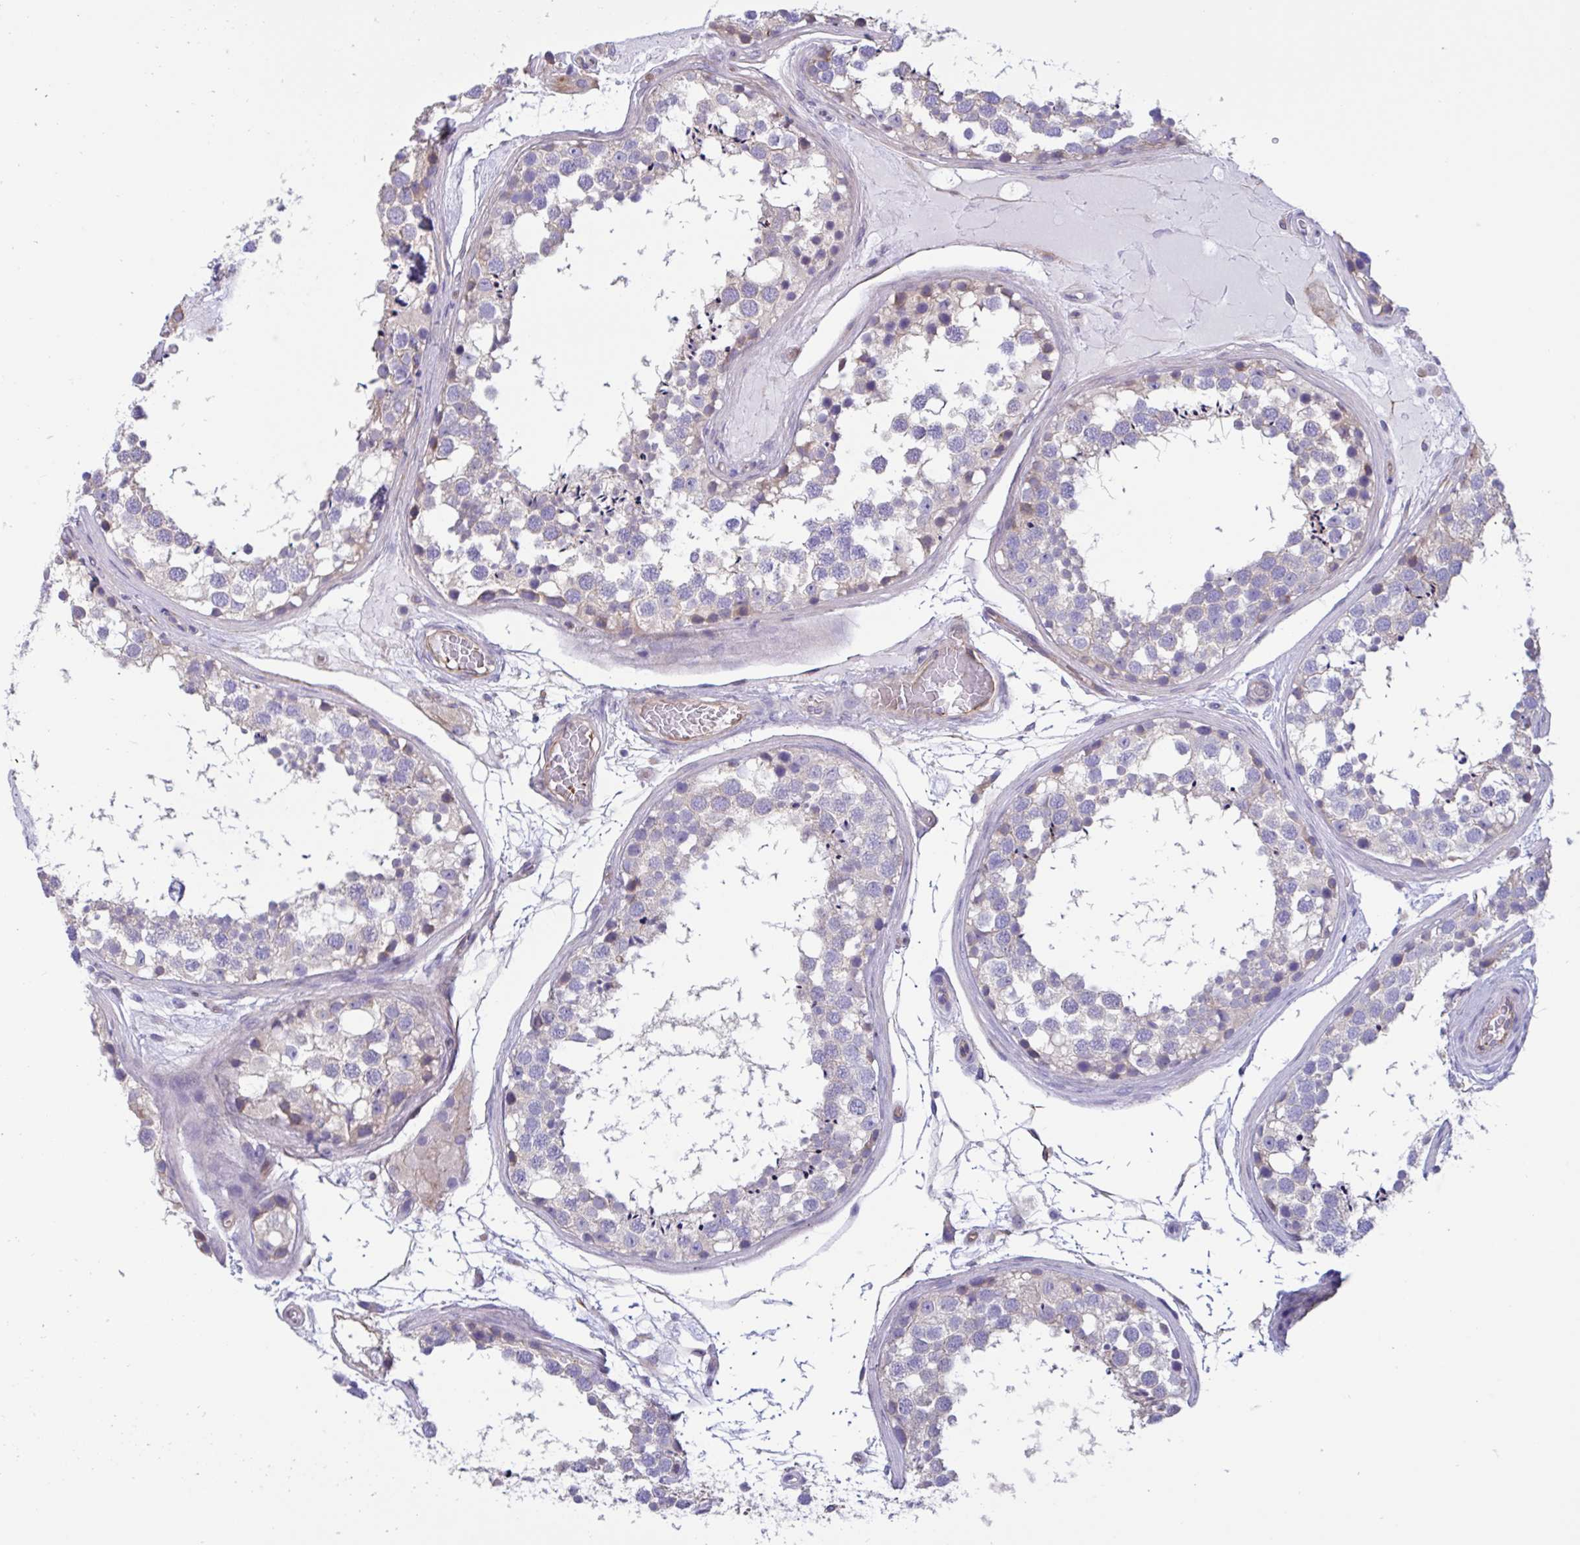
{"staining": {"intensity": "weak", "quantity": "<25%", "location": "cytoplasmic/membranous"}, "tissue": "testis", "cell_type": "Cells in seminiferous ducts", "image_type": "normal", "snomed": [{"axis": "morphology", "description": "Normal tissue, NOS"}, {"axis": "morphology", "description": "Seminoma, NOS"}, {"axis": "topography", "description": "Testis"}], "caption": "Photomicrograph shows no protein positivity in cells in seminiferous ducts of unremarkable testis. (Stains: DAB IHC with hematoxylin counter stain, Microscopy: brightfield microscopy at high magnification).", "gene": "RPL22L1", "patient": {"sex": "male", "age": 65}}